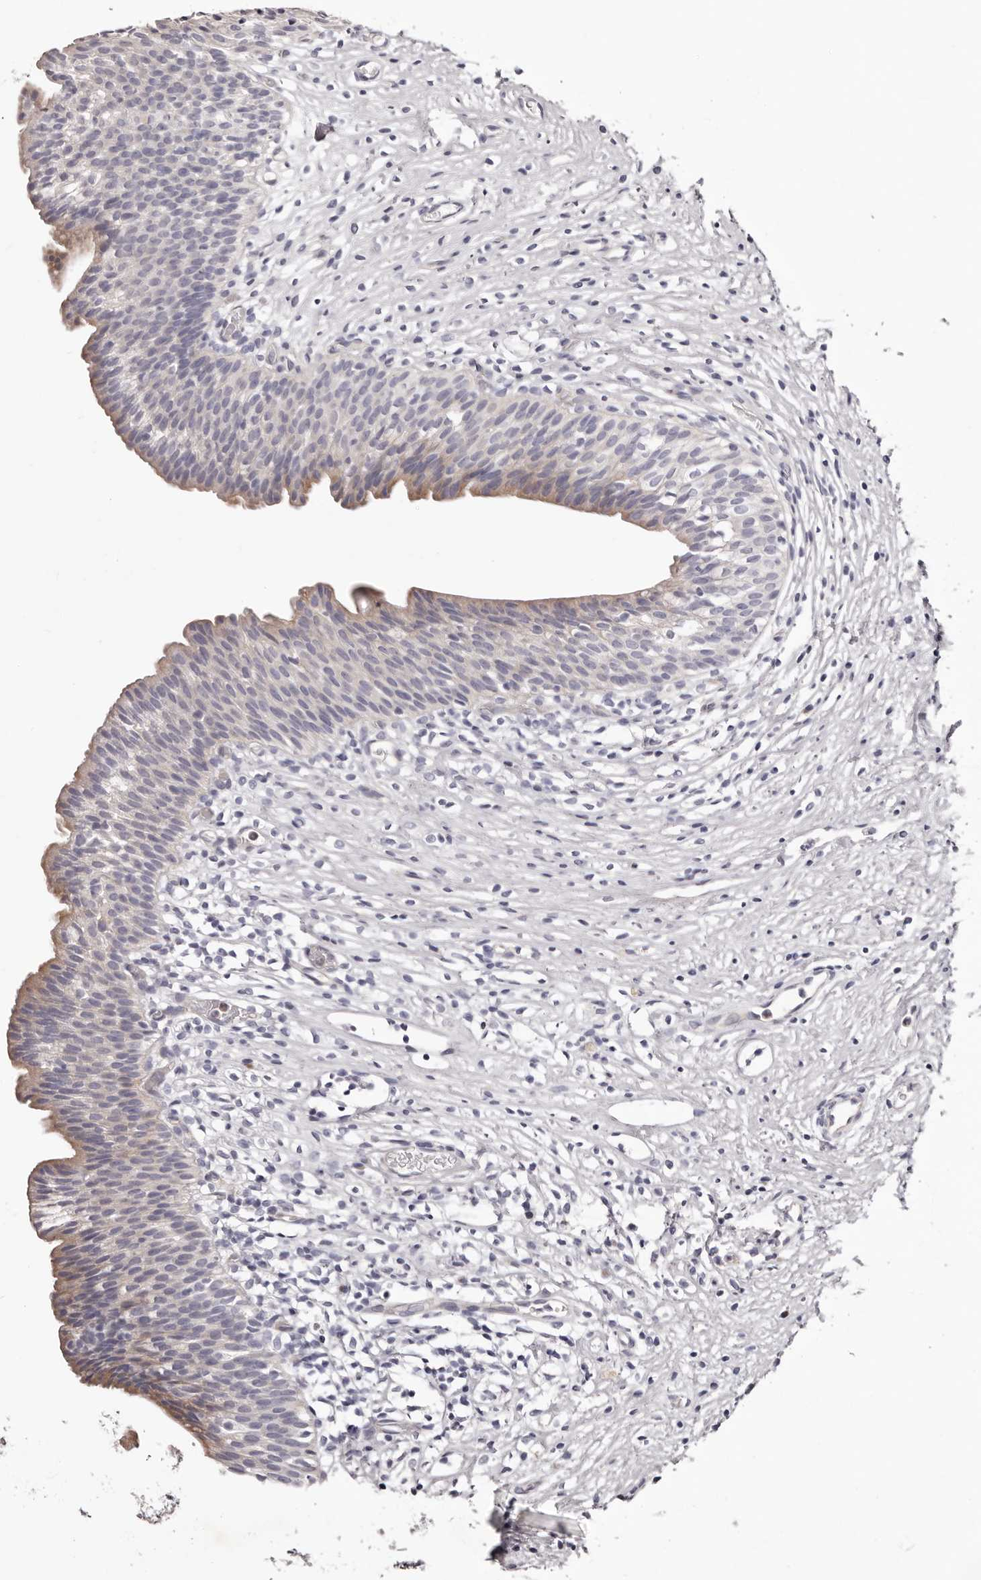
{"staining": {"intensity": "moderate", "quantity": "<25%", "location": "cytoplasmic/membranous"}, "tissue": "urinary bladder", "cell_type": "Urothelial cells", "image_type": "normal", "snomed": [{"axis": "morphology", "description": "Normal tissue, NOS"}, {"axis": "topography", "description": "Urinary bladder"}], "caption": "IHC (DAB (3,3'-diaminobenzidine)) staining of benign human urinary bladder demonstrates moderate cytoplasmic/membranous protein staining in approximately <25% of urothelial cells.", "gene": "PEG10", "patient": {"sex": "male", "age": 1}}